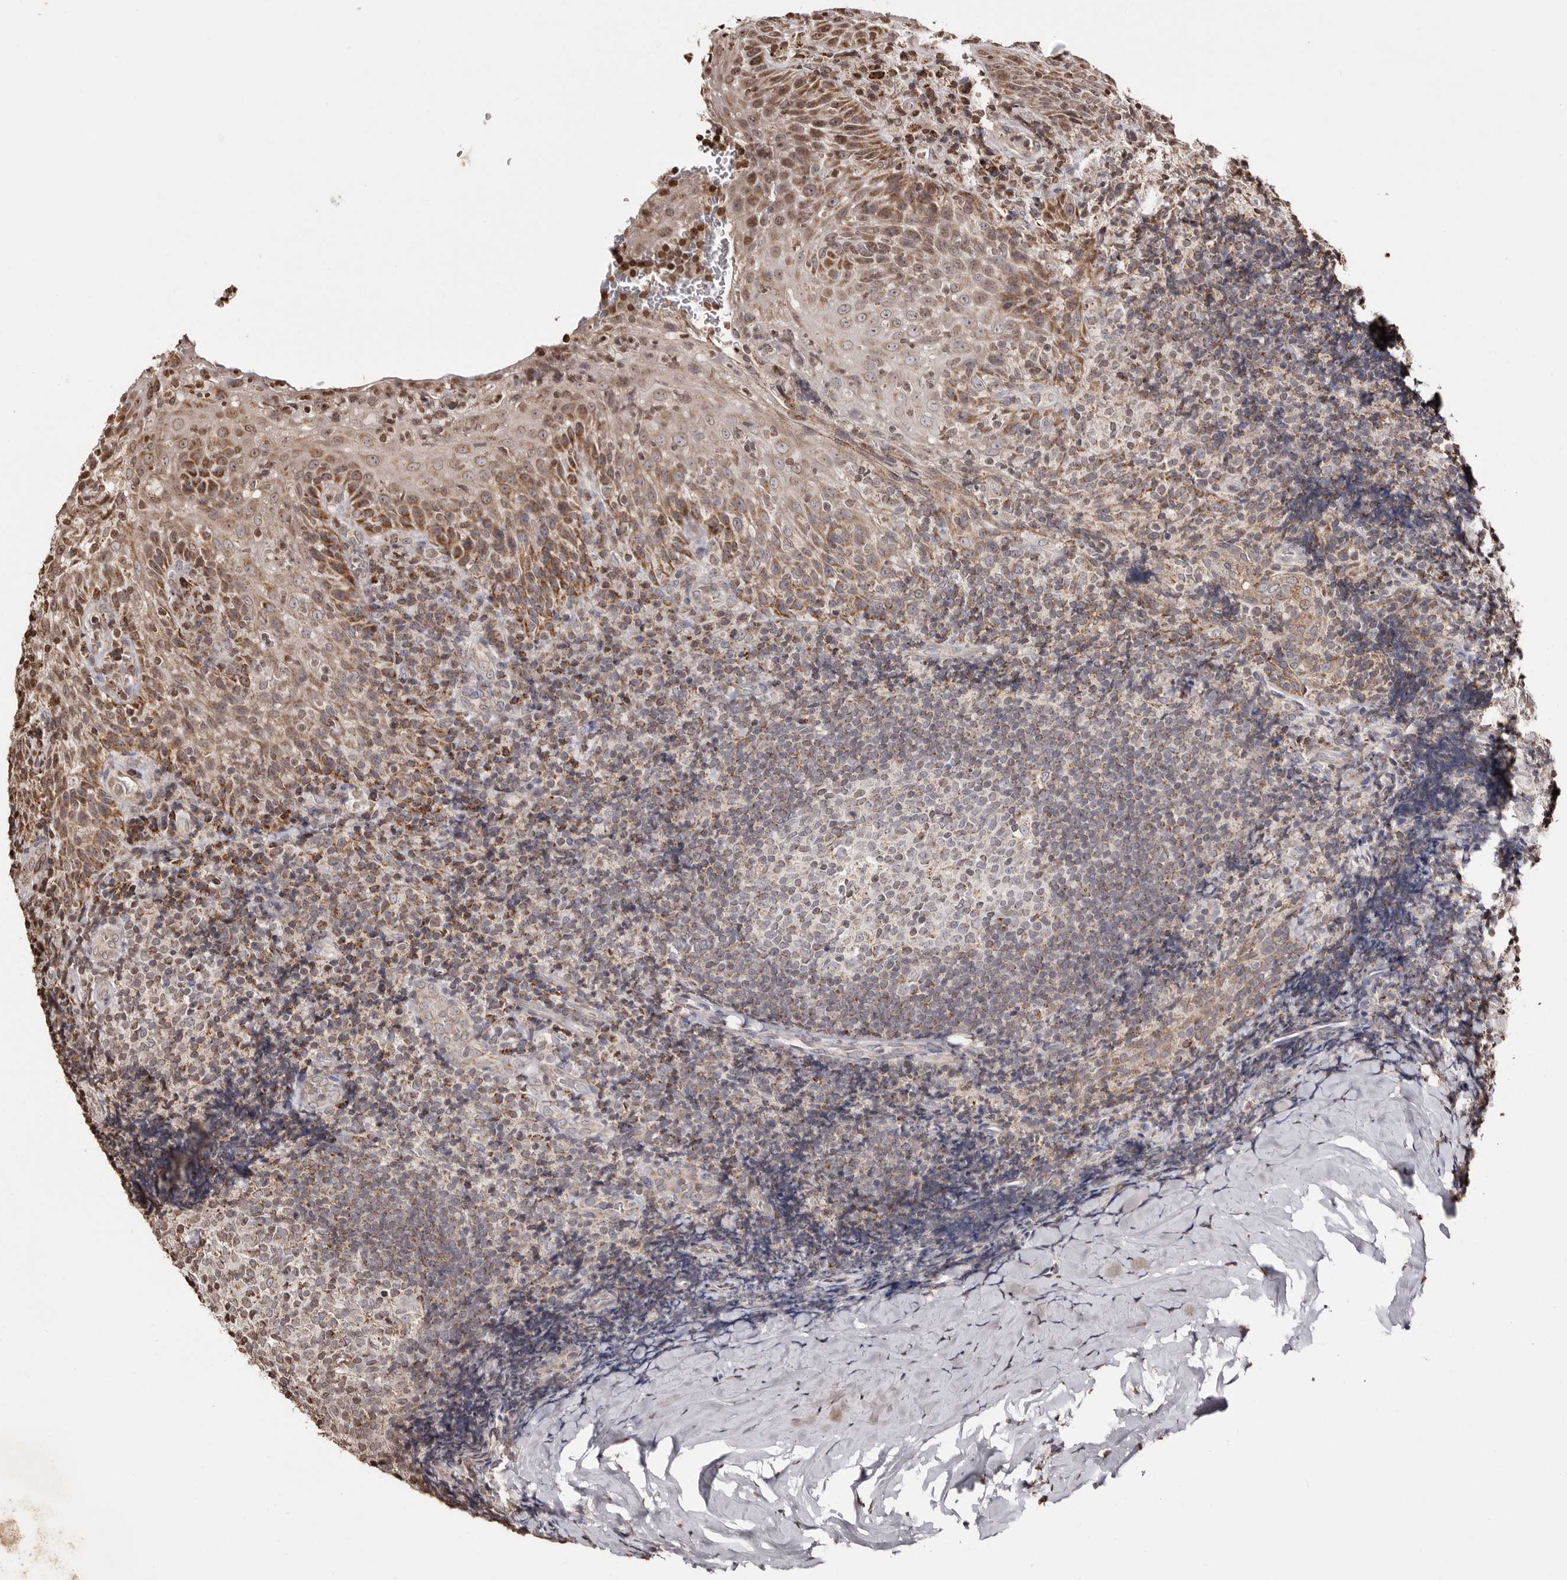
{"staining": {"intensity": "moderate", "quantity": "<25%", "location": "cytoplasmic/membranous"}, "tissue": "tonsil", "cell_type": "Germinal center cells", "image_type": "normal", "snomed": [{"axis": "morphology", "description": "Normal tissue, NOS"}, {"axis": "topography", "description": "Tonsil"}], "caption": "The micrograph exhibits staining of unremarkable tonsil, revealing moderate cytoplasmic/membranous protein positivity (brown color) within germinal center cells. Nuclei are stained in blue.", "gene": "CCDC190", "patient": {"sex": "male", "age": 37}}